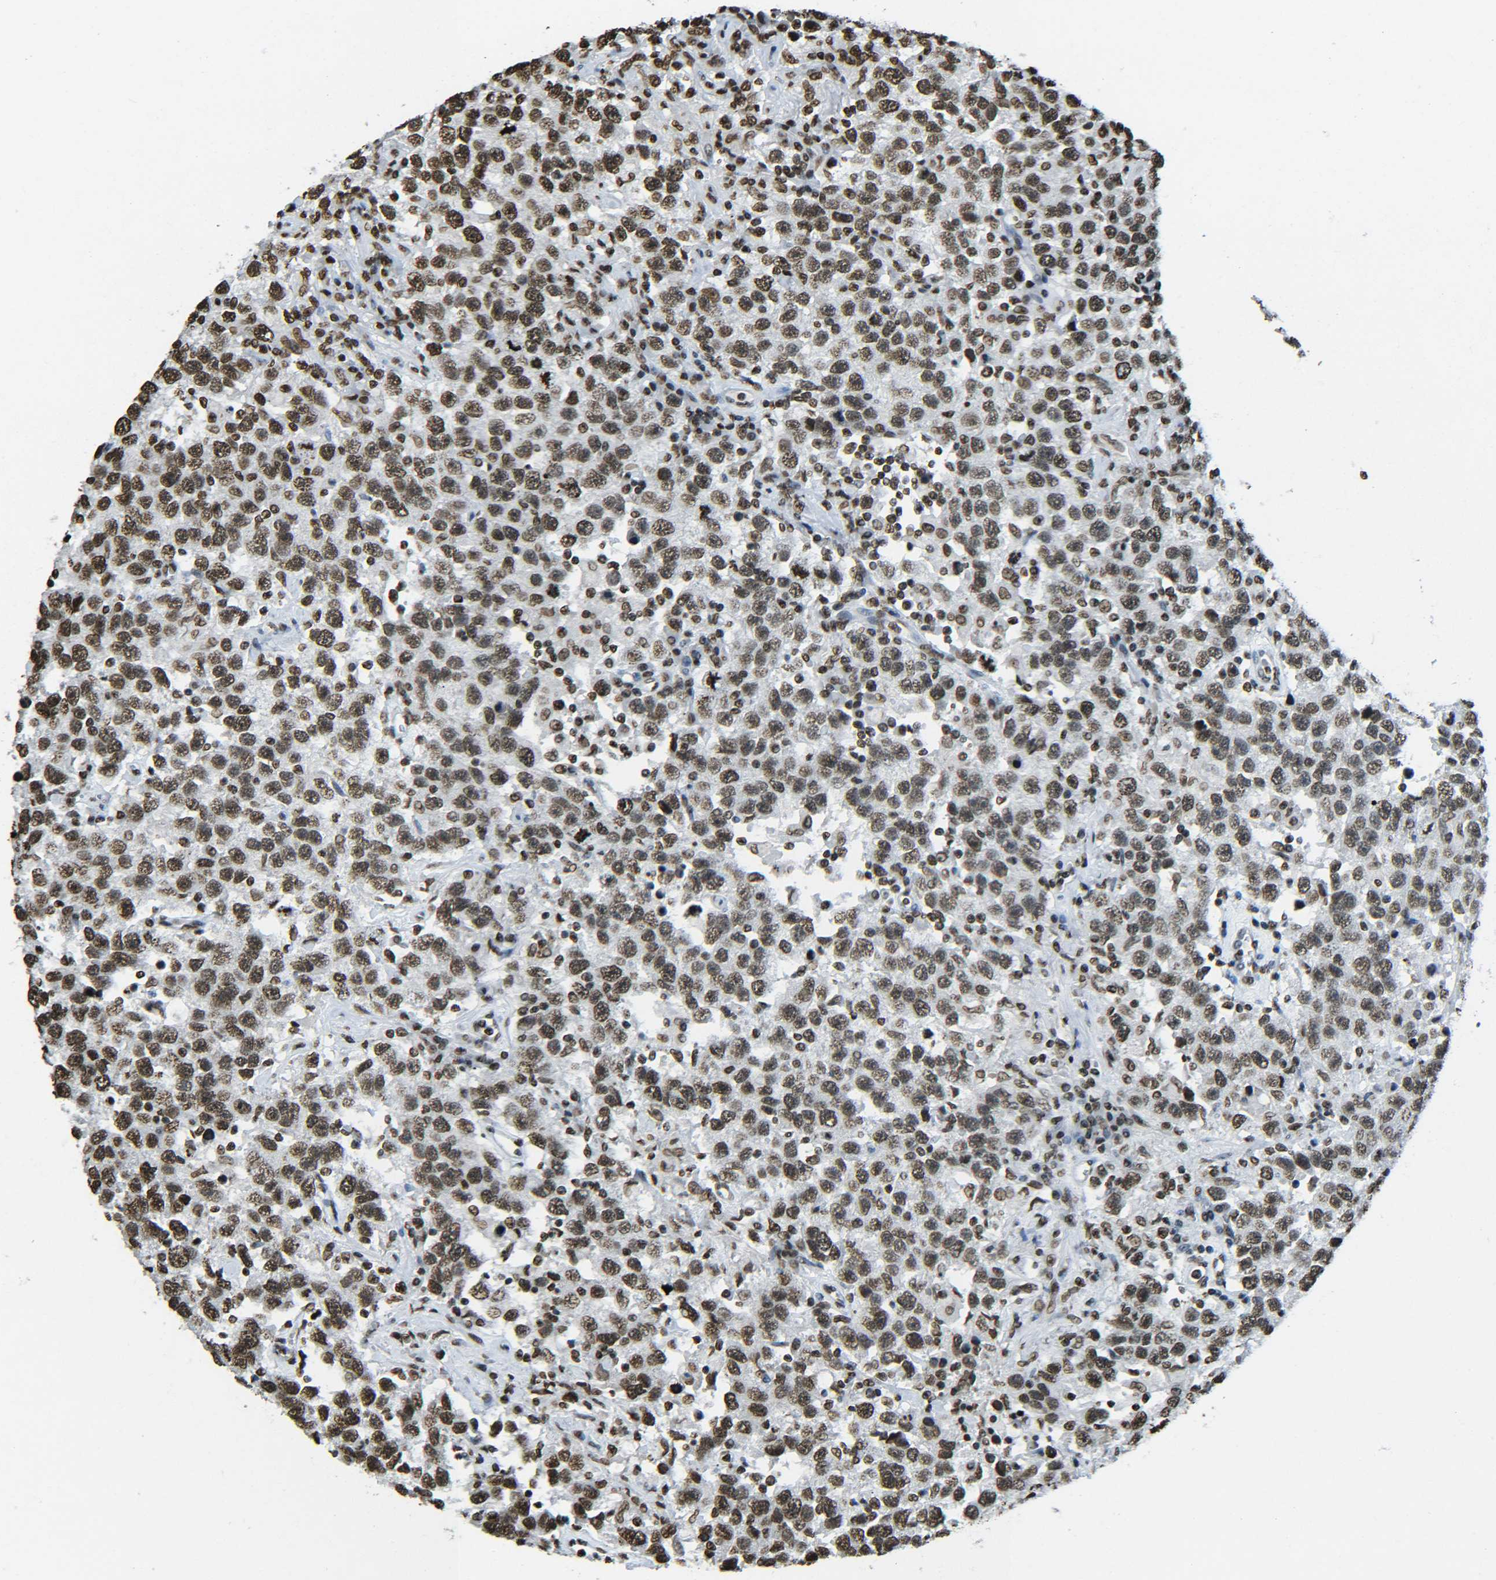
{"staining": {"intensity": "moderate", "quantity": ">75%", "location": "nuclear"}, "tissue": "testis cancer", "cell_type": "Tumor cells", "image_type": "cancer", "snomed": [{"axis": "morphology", "description": "Seminoma, NOS"}, {"axis": "topography", "description": "Testis"}], "caption": "Immunohistochemistry (IHC) of human testis cancer (seminoma) shows medium levels of moderate nuclear positivity in approximately >75% of tumor cells. (Stains: DAB in brown, nuclei in blue, Microscopy: brightfield microscopy at high magnification).", "gene": "H4C16", "patient": {"sex": "male", "age": 41}}